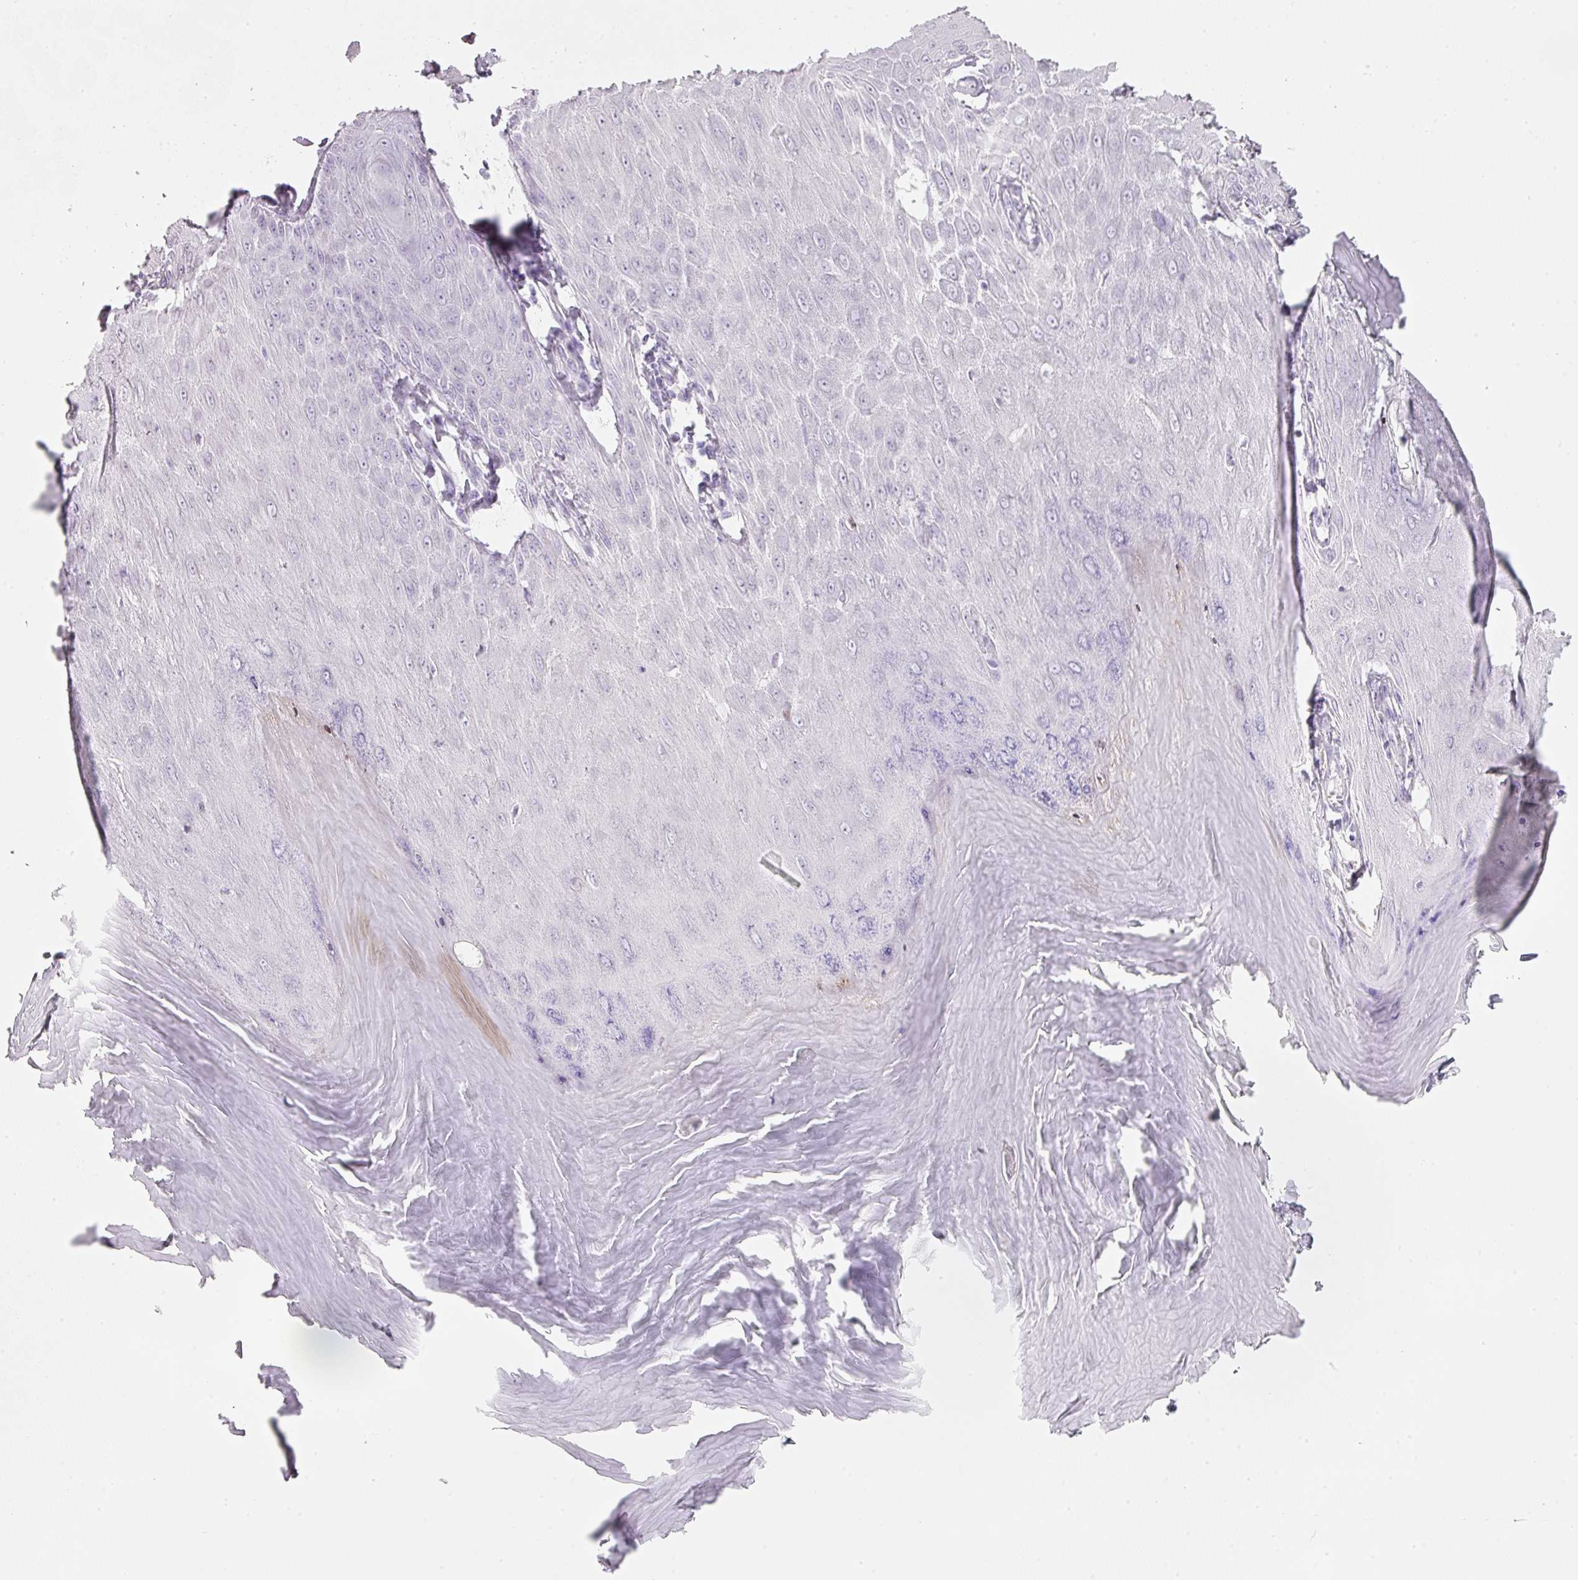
{"staining": {"intensity": "negative", "quantity": "none", "location": "none"}, "tissue": "skin cancer", "cell_type": "Tumor cells", "image_type": "cancer", "snomed": [{"axis": "morphology", "description": "Squamous cell carcinoma, NOS"}, {"axis": "topography", "description": "Skin"}], "caption": "Immunohistochemical staining of skin cancer reveals no significant expression in tumor cells. (DAB IHC with hematoxylin counter stain).", "gene": "ENSG00000206549", "patient": {"sex": "male", "age": 70}}